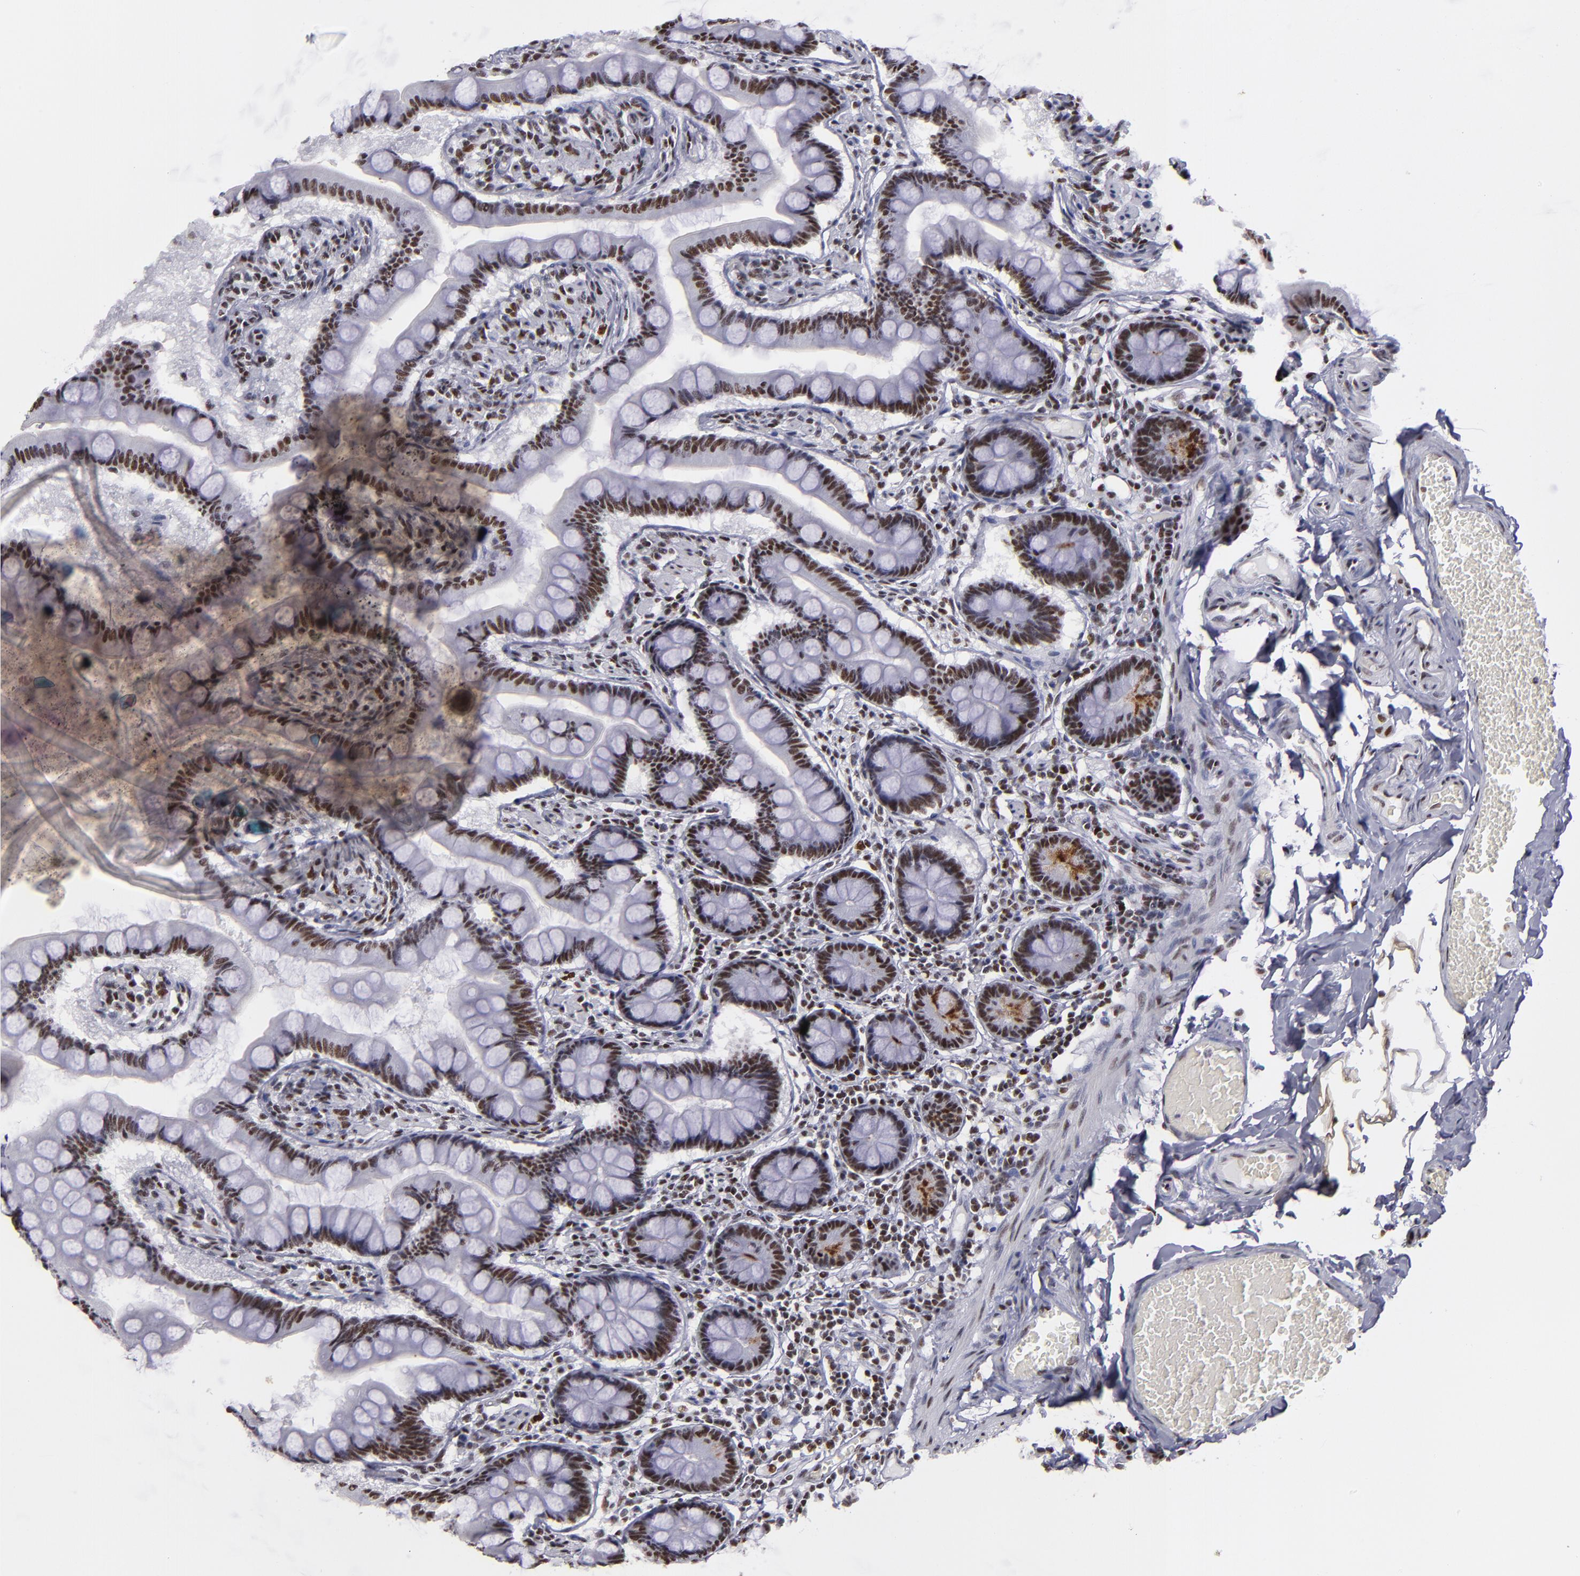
{"staining": {"intensity": "strong", "quantity": ">75%", "location": "nuclear"}, "tissue": "small intestine", "cell_type": "Glandular cells", "image_type": "normal", "snomed": [{"axis": "morphology", "description": "Normal tissue, NOS"}, {"axis": "topography", "description": "Small intestine"}], "caption": "Brown immunohistochemical staining in normal small intestine exhibits strong nuclear staining in about >75% of glandular cells. The staining is performed using DAB brown chromogen to label protein expression. The nuclei are counter-stained blue using hematoxylin.", "gene": "TERF2", "patient": {"sex": "male", "age": 41}}